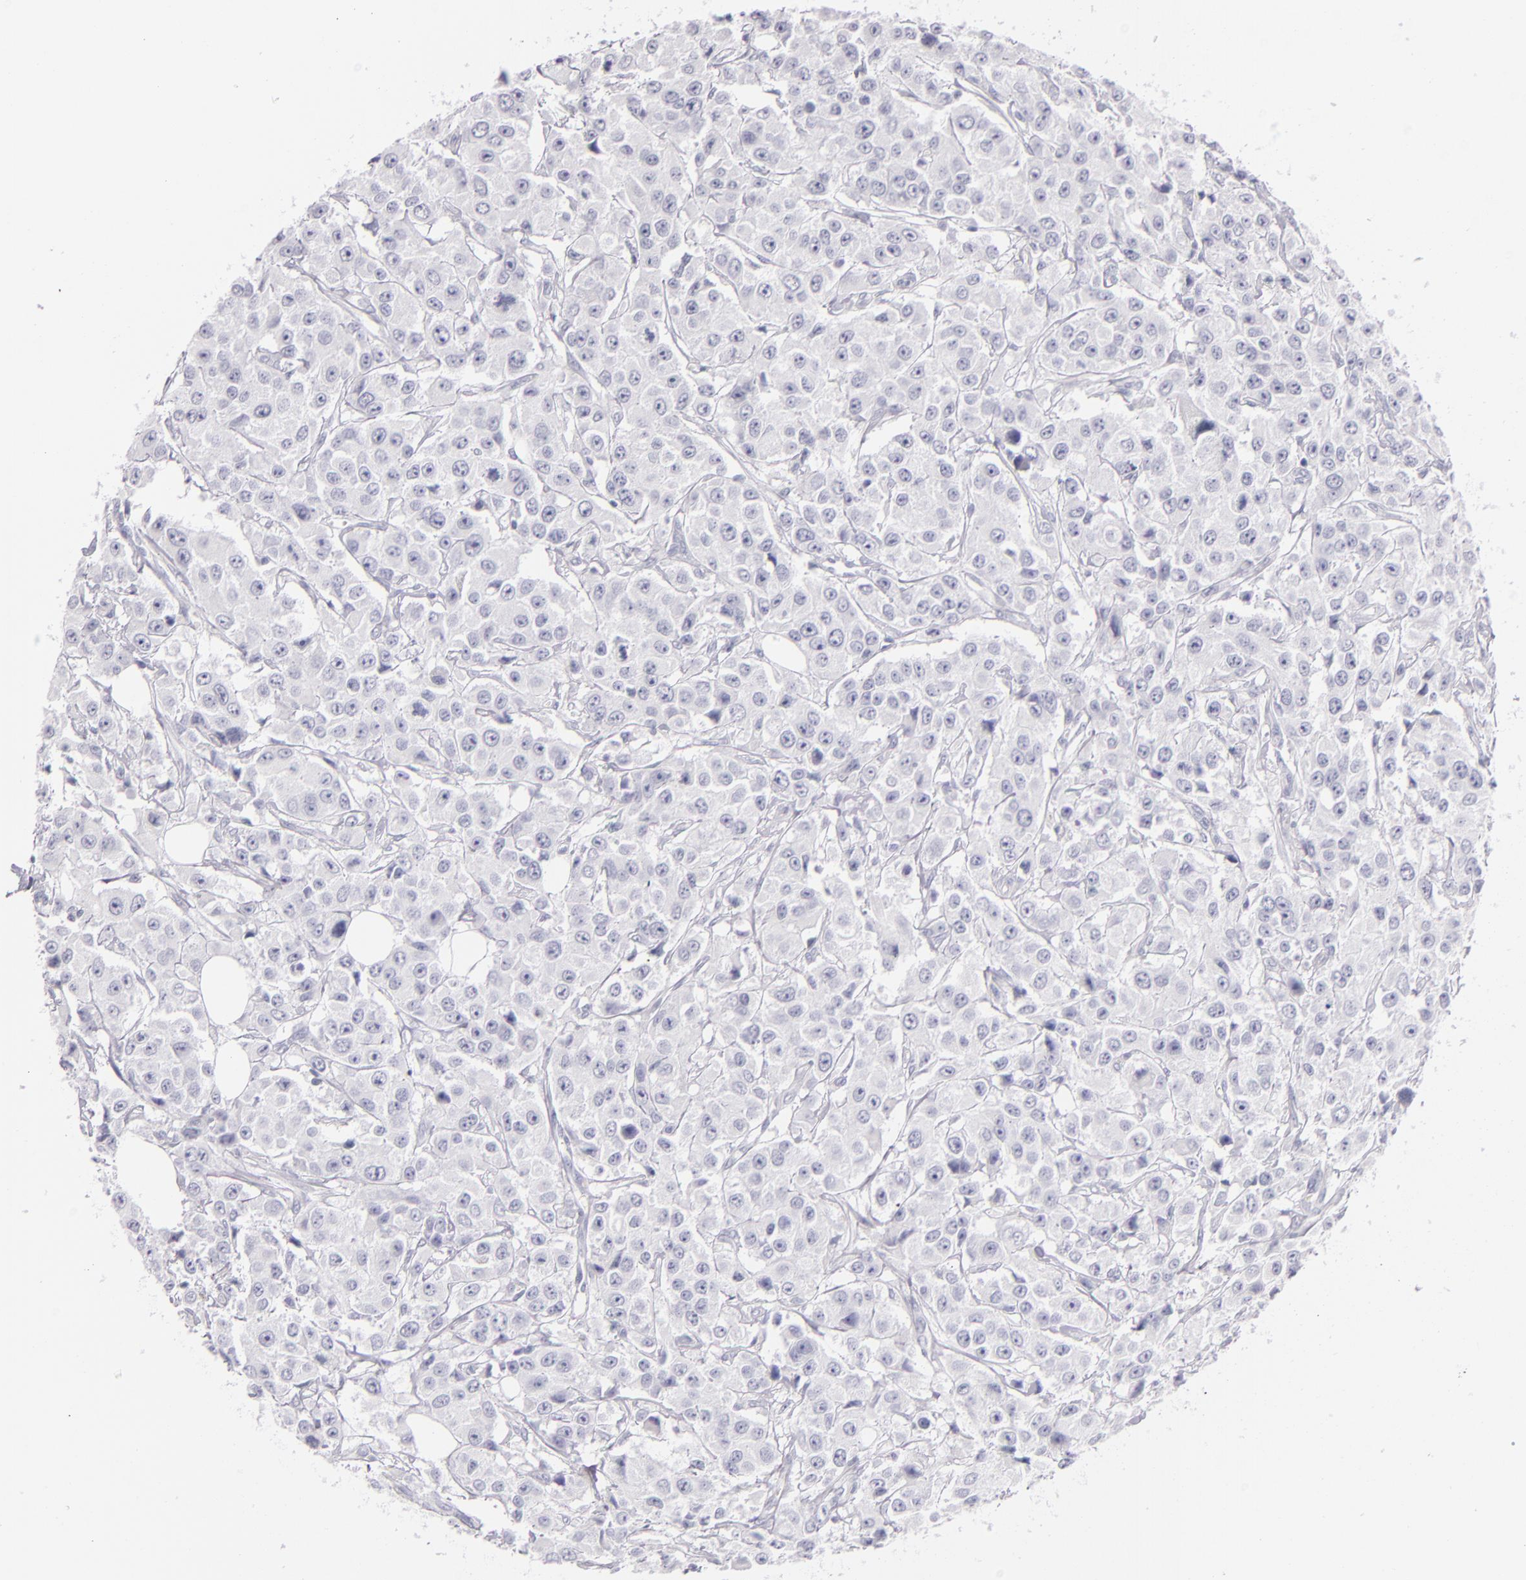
{"staining": {"intensity": "negative", "quantity": "none", "location": "none"}, "tissue": "breast cancer", "cell_type": "Tumor cells", "image_type": "cancer", "snomed": [{"axis": "morphology", "description": "Duct carcinoma"}, {"axis": "topography", "description": "Breast"}], "caption": "IHC image of neoplastic tissue: human invasive ductal carcinoma (breast) stained with DAB displays no significant protein expression in tumor cells.", "gene": "TPSD1", "patient": {"sex": "female", "age": 58}}